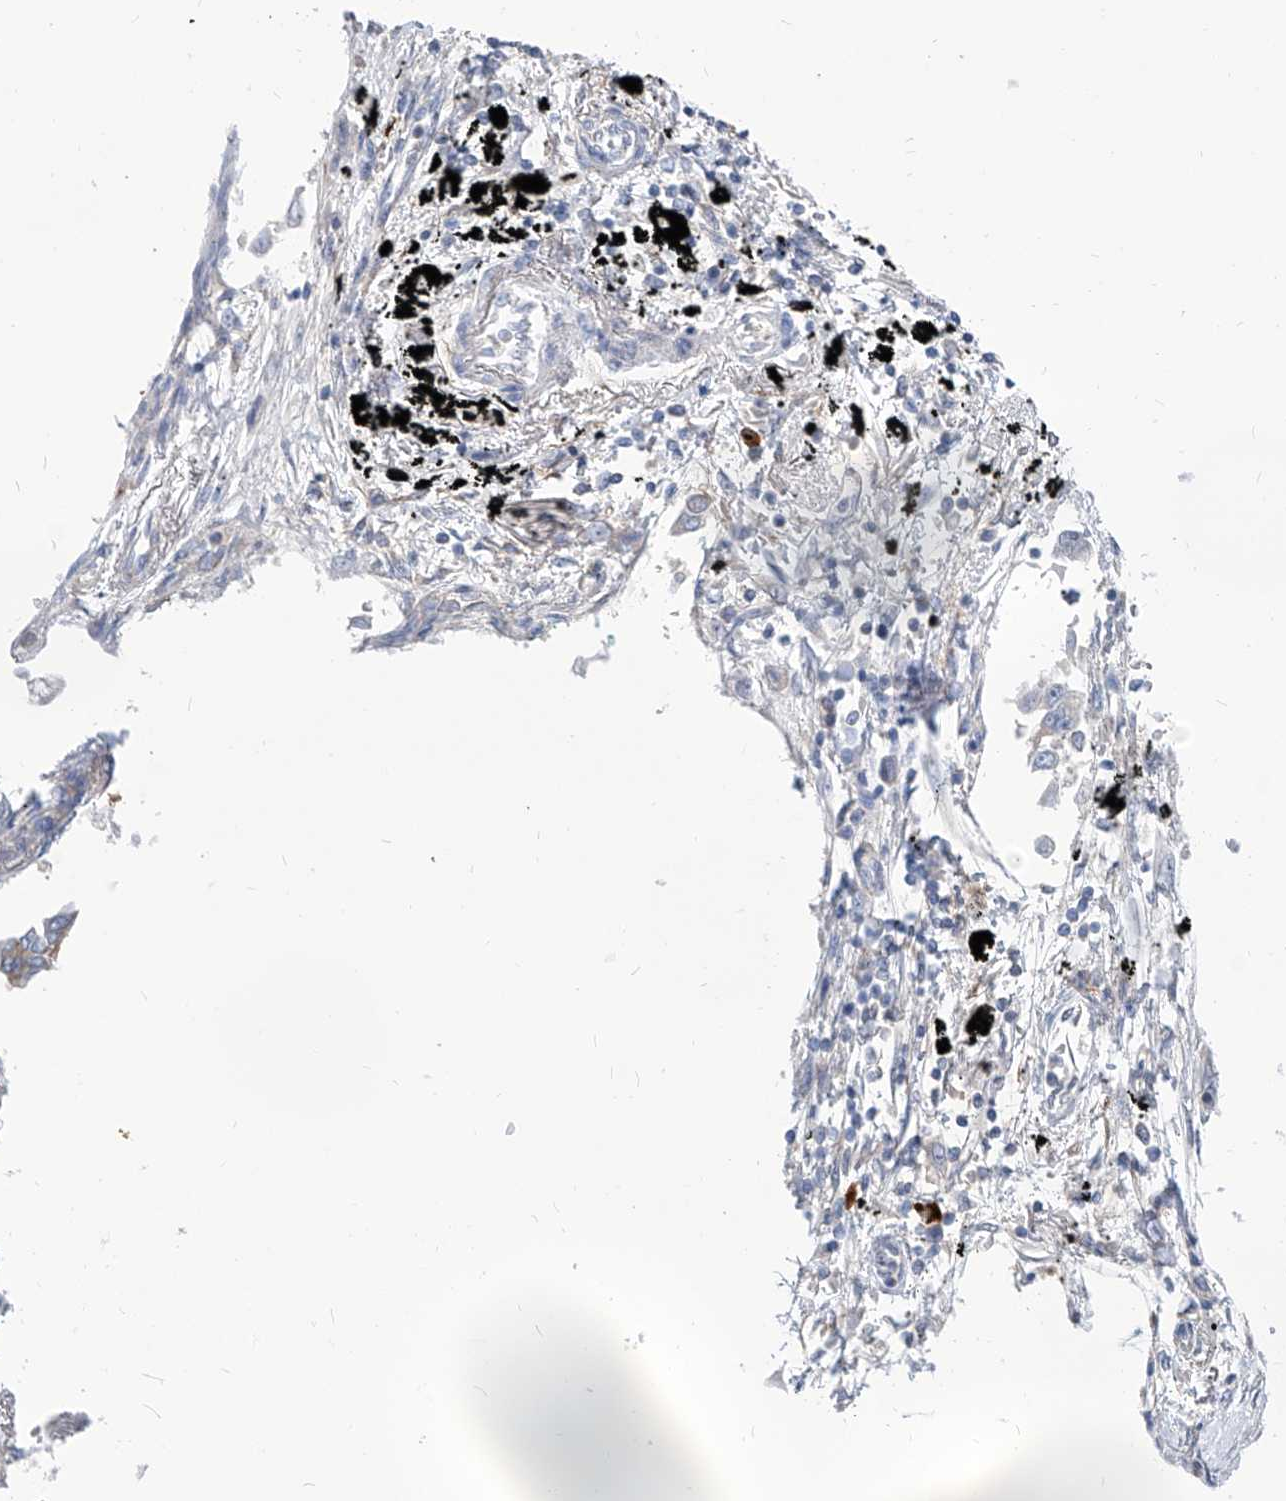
{"staining": {"intensity": "negative", "quantity": "none", "location": "none"}, "tissue": "lung cancer", "cell_type": "Tumor cells", "image_type": "cancer", "snomed": [{"axis": "morphology", "description": "Adenocarcinoma, NOS"}, {"axis": "topography", "description": "Lung"}], "caption": "DAB immunohistochemical staining of adenocarcinoma (lung) demonstrates no significant staining in tumor cells. Nuclei are stained in blue.", "gene": "AKAP10", "patient": {"sex": "female", "age": 67}}